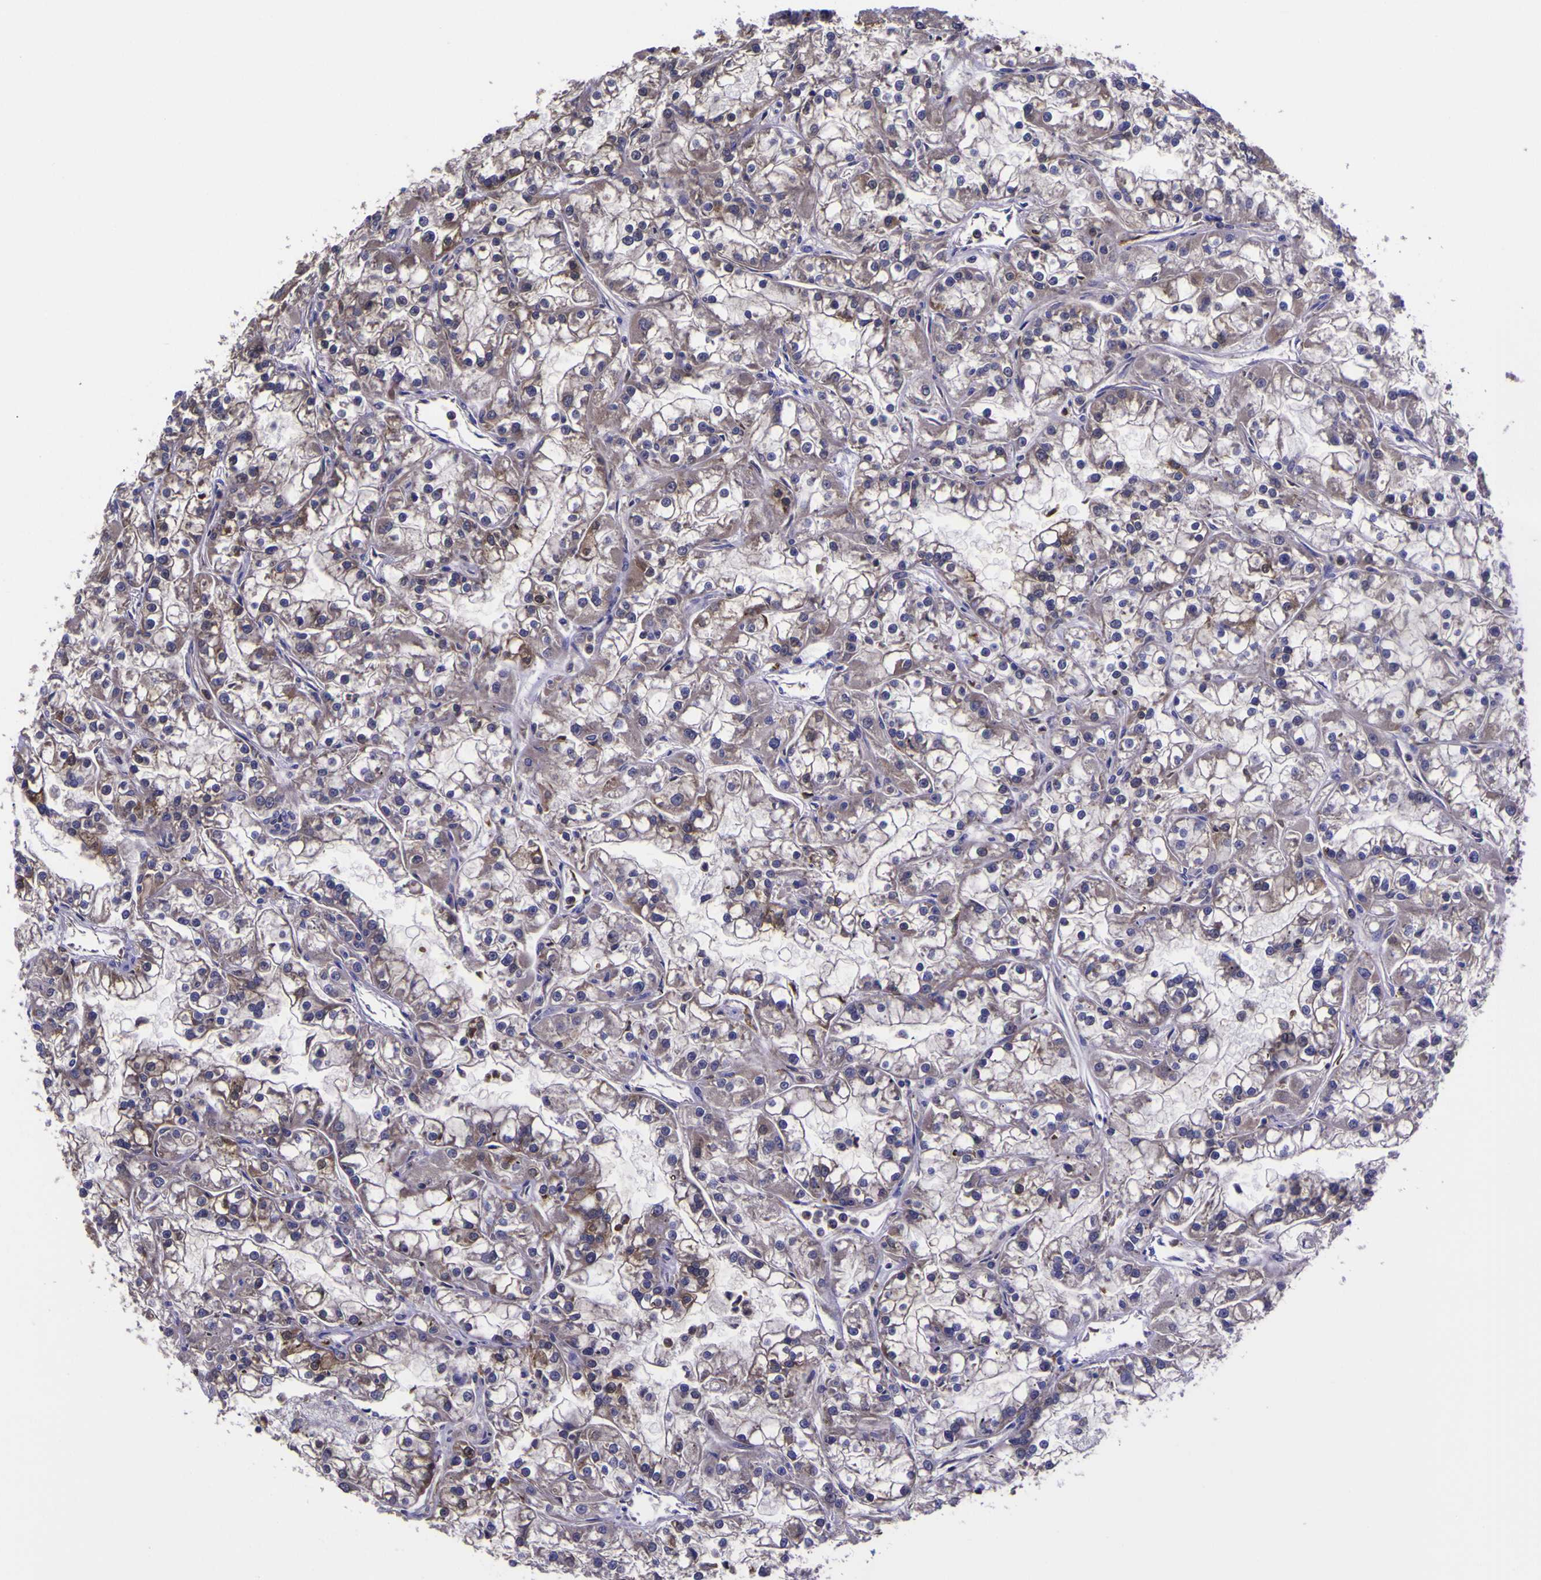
{"staining": {"intensity": "weak", "quantity": "25%-75%", "location": "cytoplasmic/membranous"}, "tissue": "renal cancer", "cell_type": "Tumor cells", "image_type": "cancer", "snomed": [{"axis": "morphology", "description": "Adenocarcinoma, NOS"}, {"axis": "topography", "description": "Kidney"}], "caption": "A photomicrograph of renal cancer stained for a protein exhibits weak cytoplasmic/membranous brown staining in tumor cells.", "gene": "MAPK14", "patient": {"sex": "female", "age": 52}}